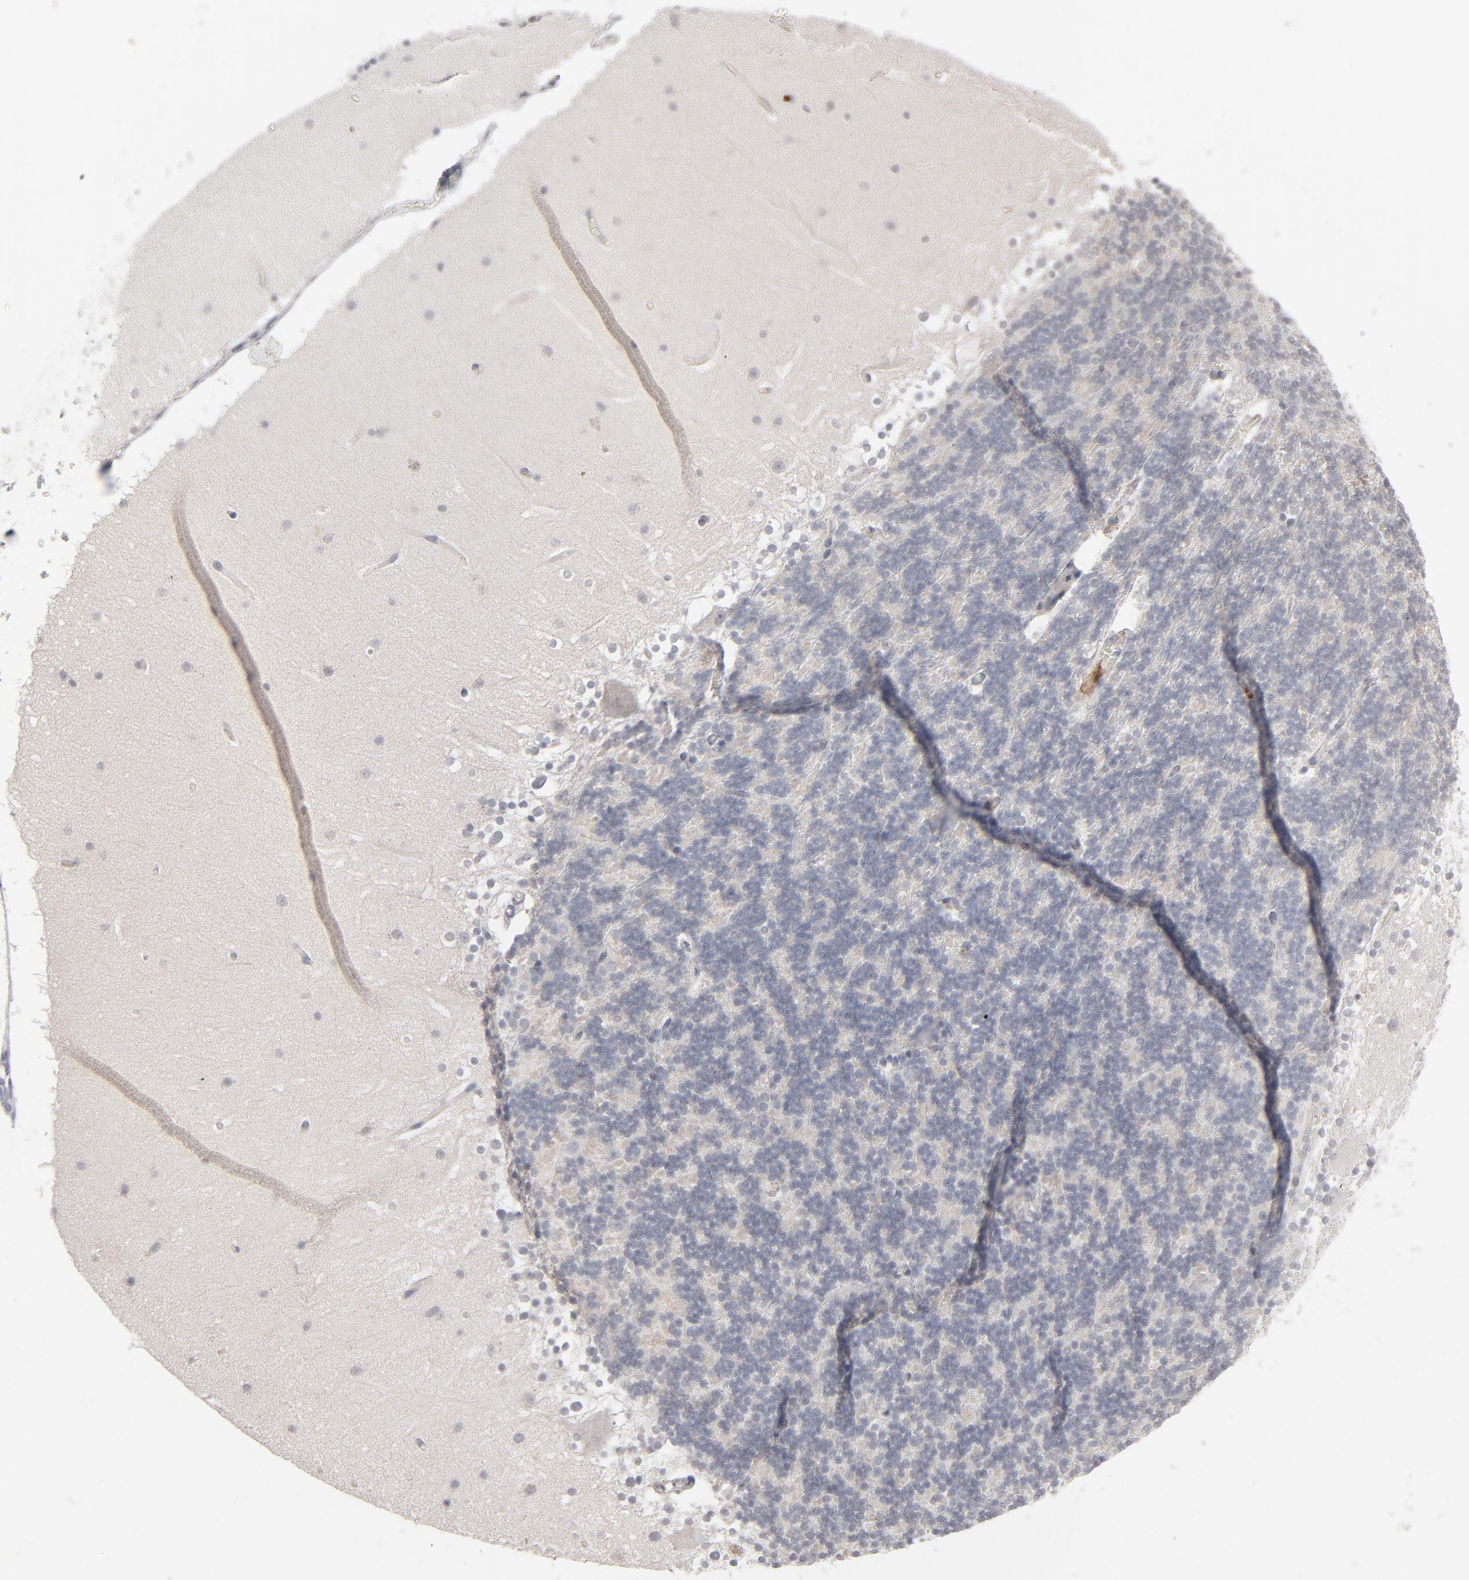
{"staining": {"intensity": "negative", "quantity": "none", "location": "none"}, "tissue": "cerebellum", "cell_type": "Cells in granular layer", "image_type": "normal", "snomed": [{"axis": "morphology", "description": "Normal tissue, NOS"}, {"axis": "topography", "description": "Cerebellum"}], "caption": "Cells in granular layer are negative for brown protein staining in unremarkable cerebellum. (DAB (3,3'-diaminobenzidine) immunohistochemistry with hematoxylin counter stain).", "gene": "POF1B", "patient": {"sex": "female", "age": 19}}